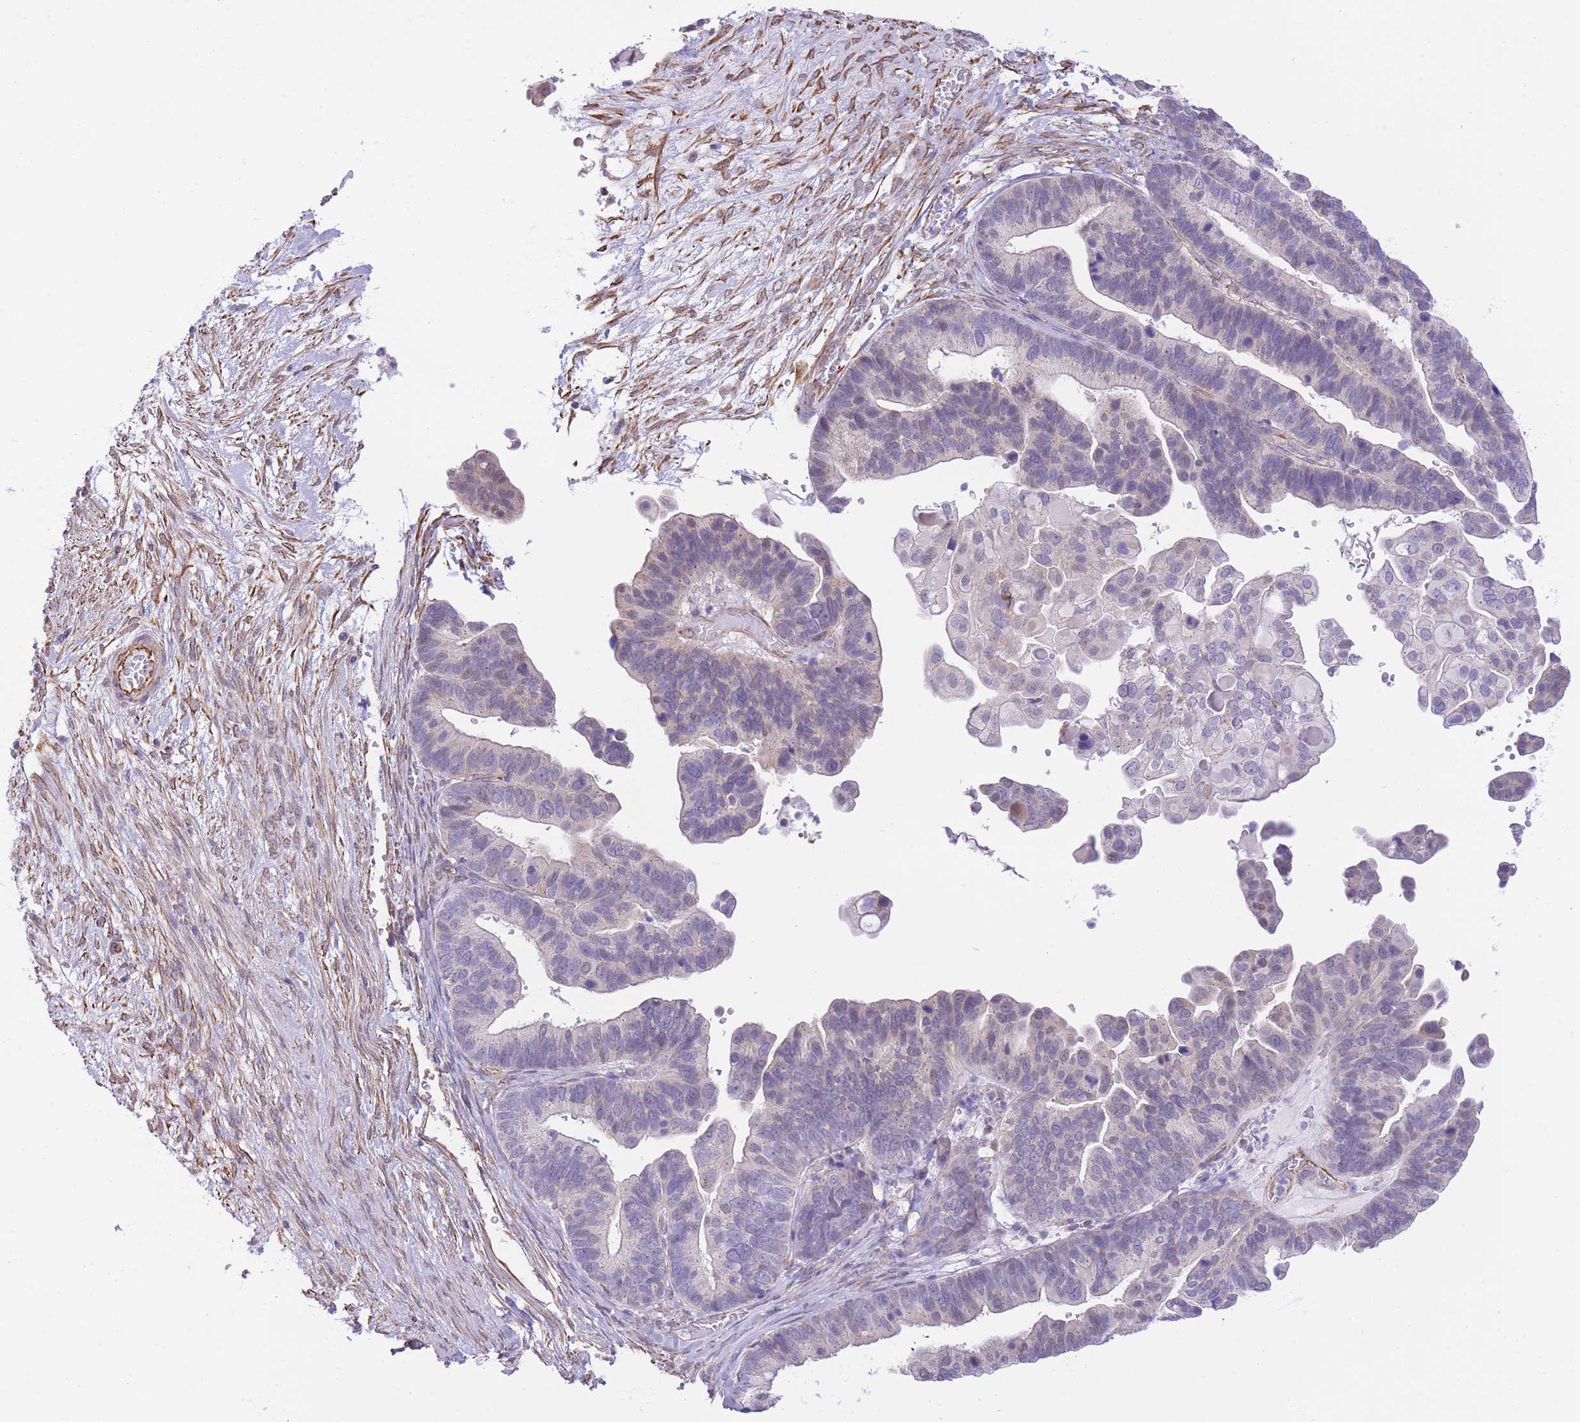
{"staining": {"intensity": "negative", "quantity": "none", "location": "none"}, "tissue": "ovarian cancer", "cell_type": "Tumor cells", "image_type": "cancer", "snomed": [{"axis": "morphology", "description": "Cystadenocarcinoma, serous, NOS"}, {"axis": "topography", "description": "Ovary"}], "caption": "Serous cystadenocarcinoma (ovarian) stained for a protein using immunohistochemistry reveals no staining tumor cells.", "gene": "PSG8", "patient": {"sex": "female", "age": 56}}